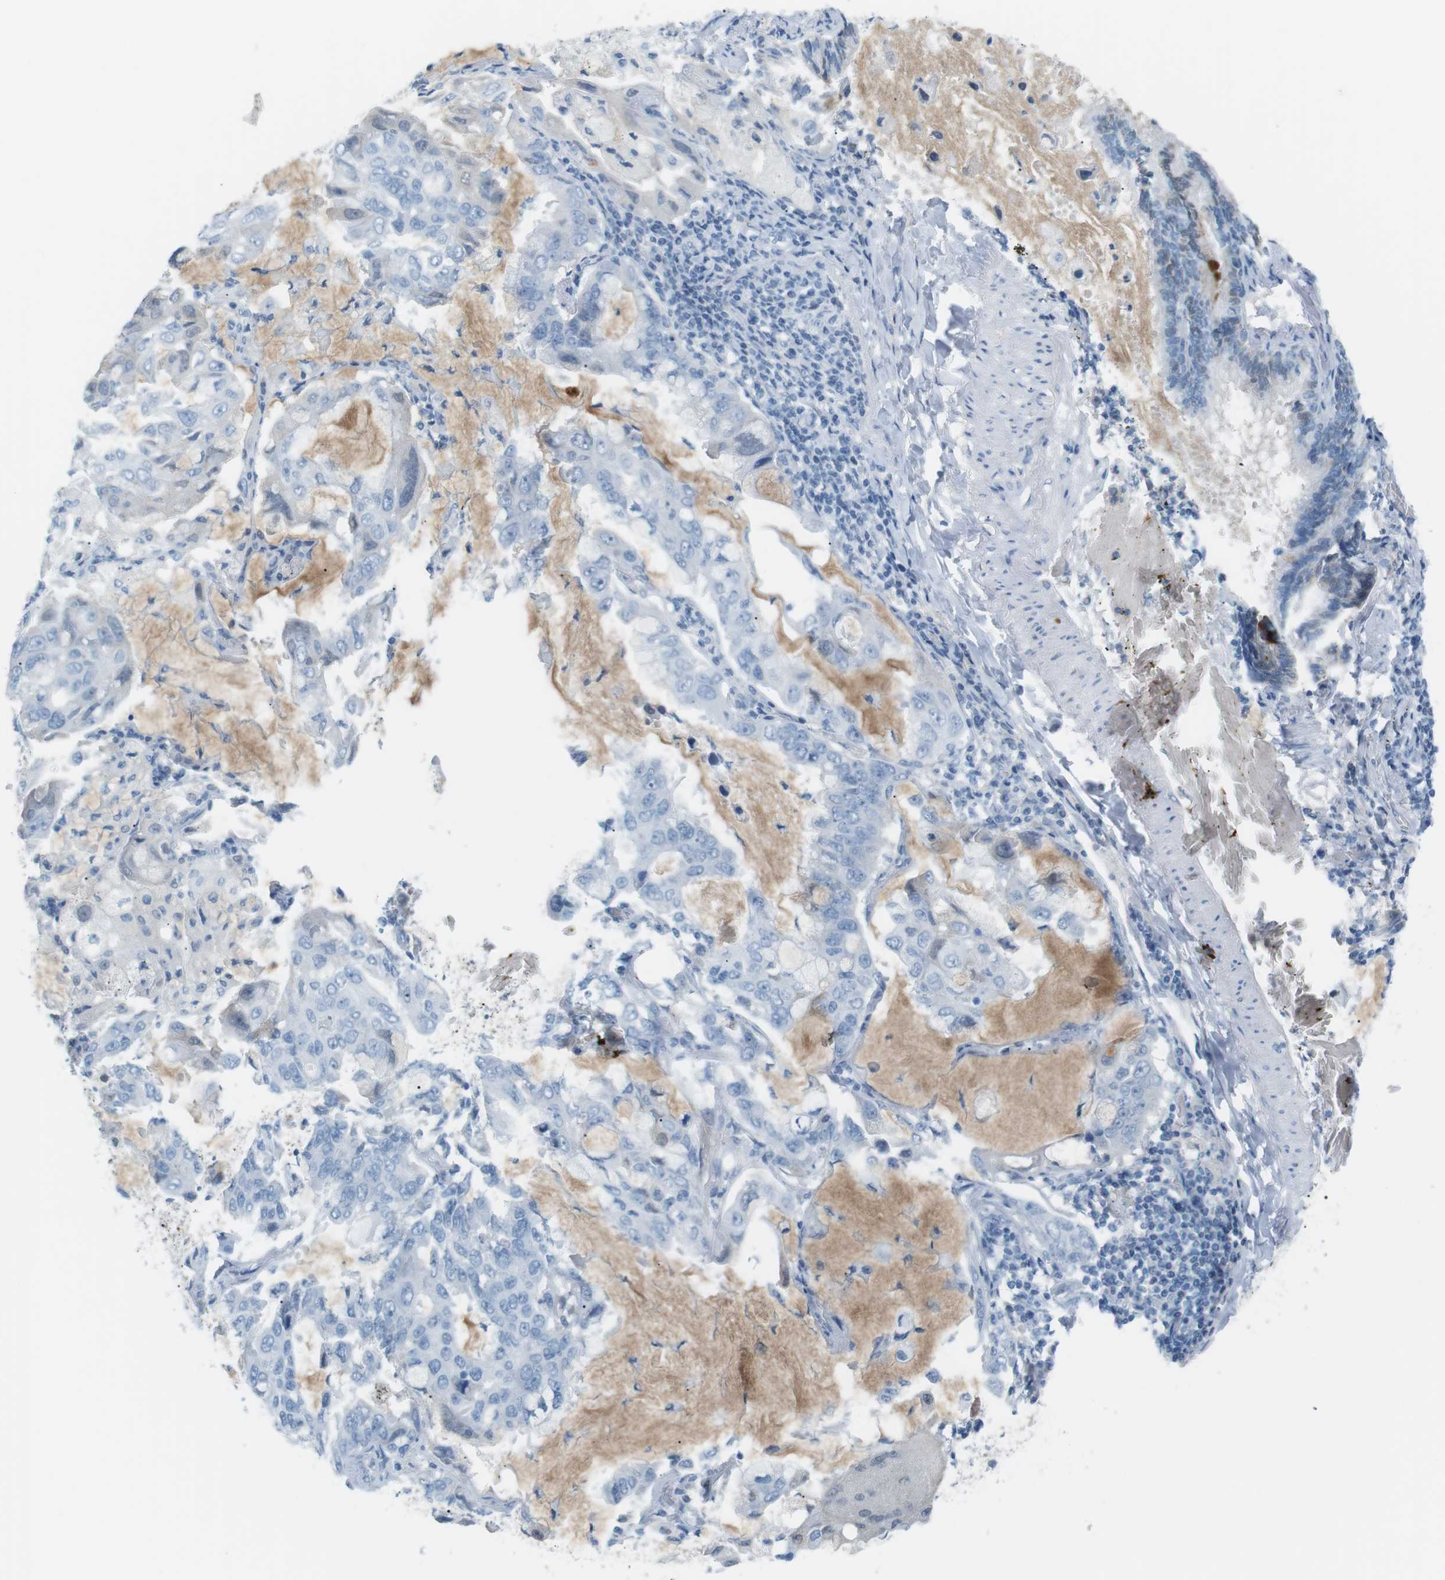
{"staining": {"intensity": "negative", "quantity": "none", "location": "none"}, "tissue": "lung cancer", "cell_type": "Tumor cells", "image_type": "cancer", "snomed": [{"axis": "morphology", "description": "Adenocarcinoma, NOS"}, {"axis": "topography", "description": "Lung"}], "caption": "This is an immunohistochemistry image of human lung cancer. There is no staining in tumor cells.", "gene": "AZGP1", "patient": {"sex": "male", "age": 64}}